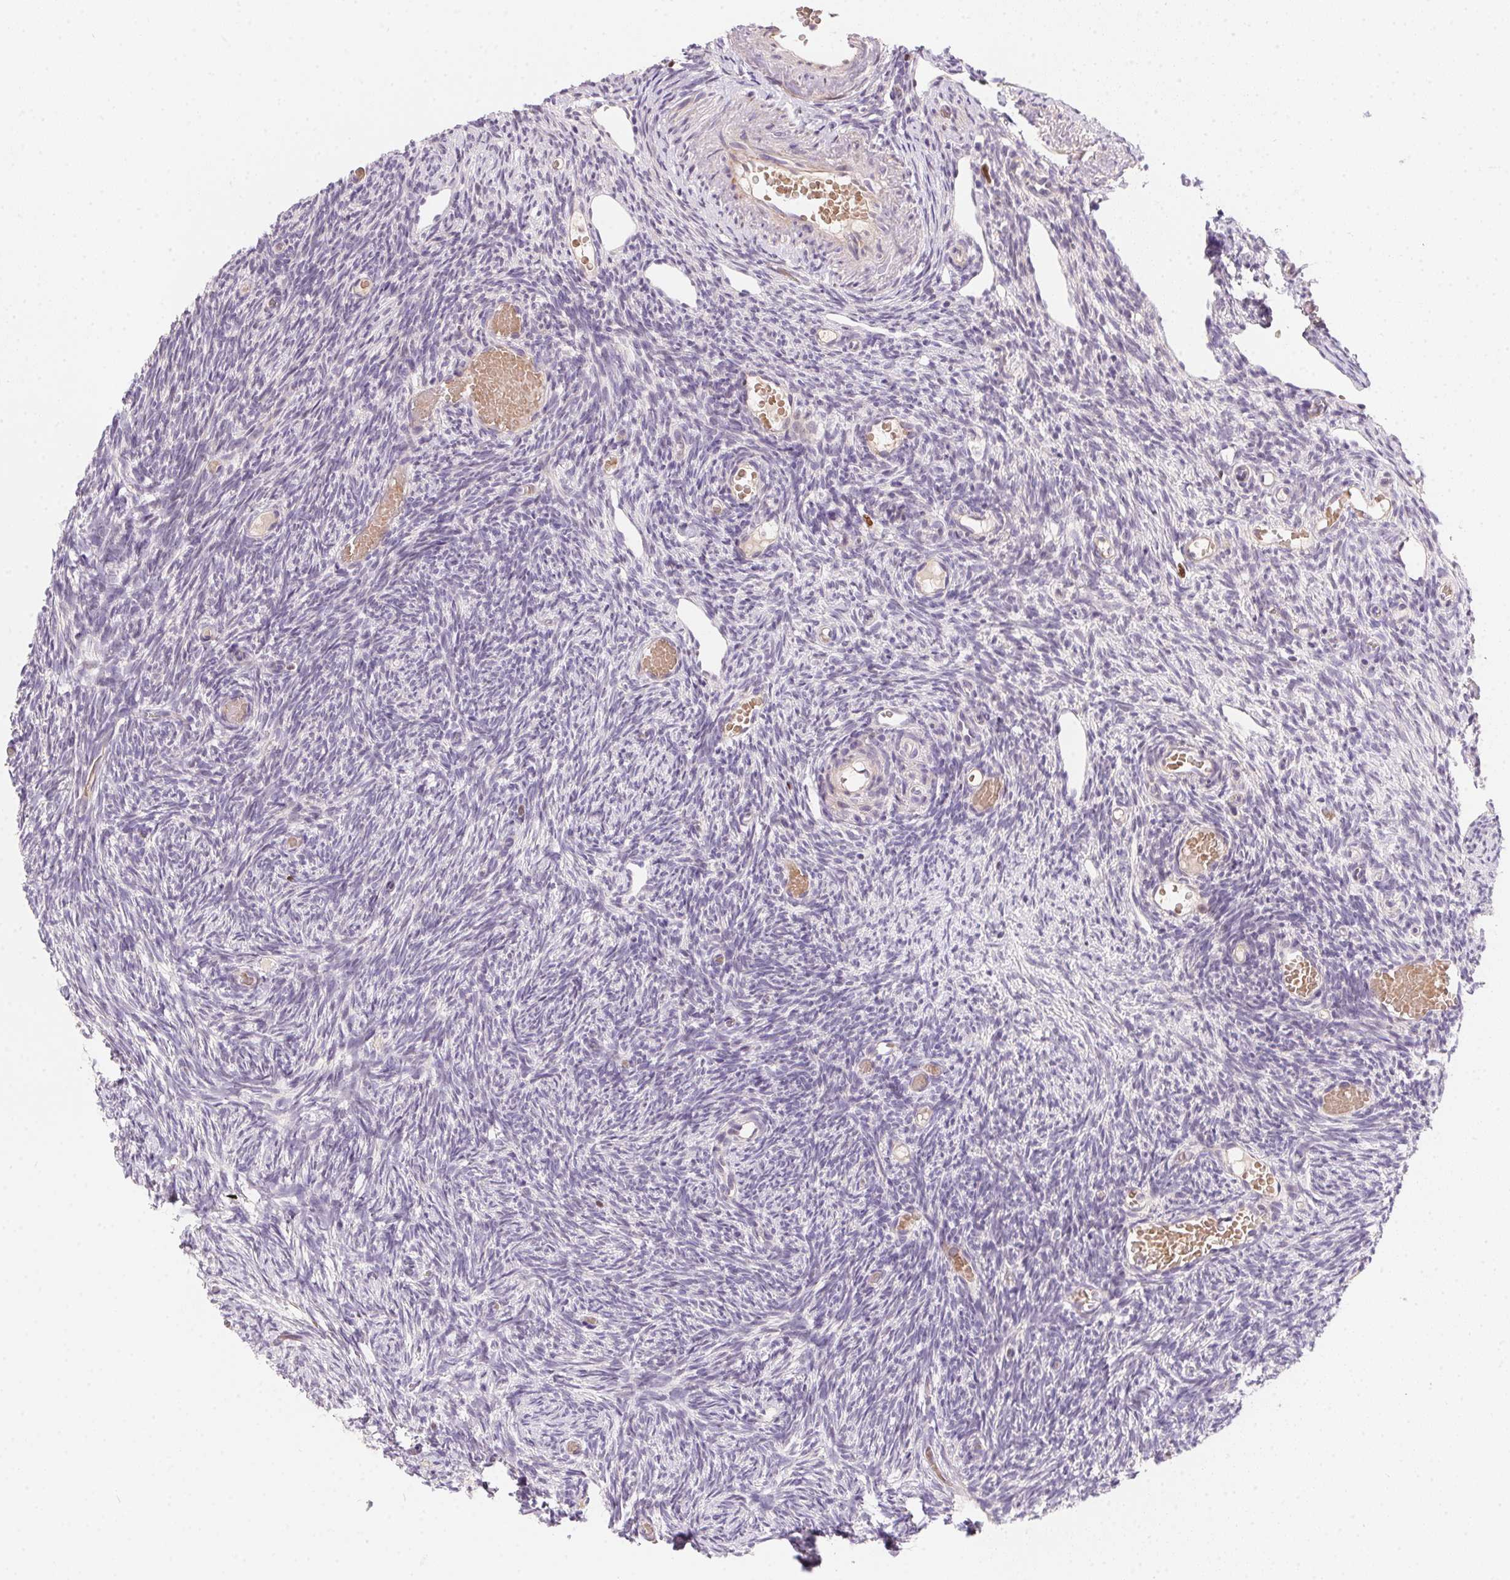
{"staining": {"intensity": "strong", "quantity": "<25%", "location": "nuclear"}, "tissue": "ovary", "cell_type": "Ovarian stroma cells", "image_type": "normal", "snomed": [{"axis": "morphology", "description": "Normal tissue, NOS"}, {"axis": "topography", "description": "Ovary"}], "caption": "Immunohistochemical staining of normal human ovary shows medium levels of strong nuclear positivity in approximately <25% of ovarian stroma cells. Nuclei are stained in blue.", "gene": "HELLS", "patient": {"sex": "female", "age": 39}}